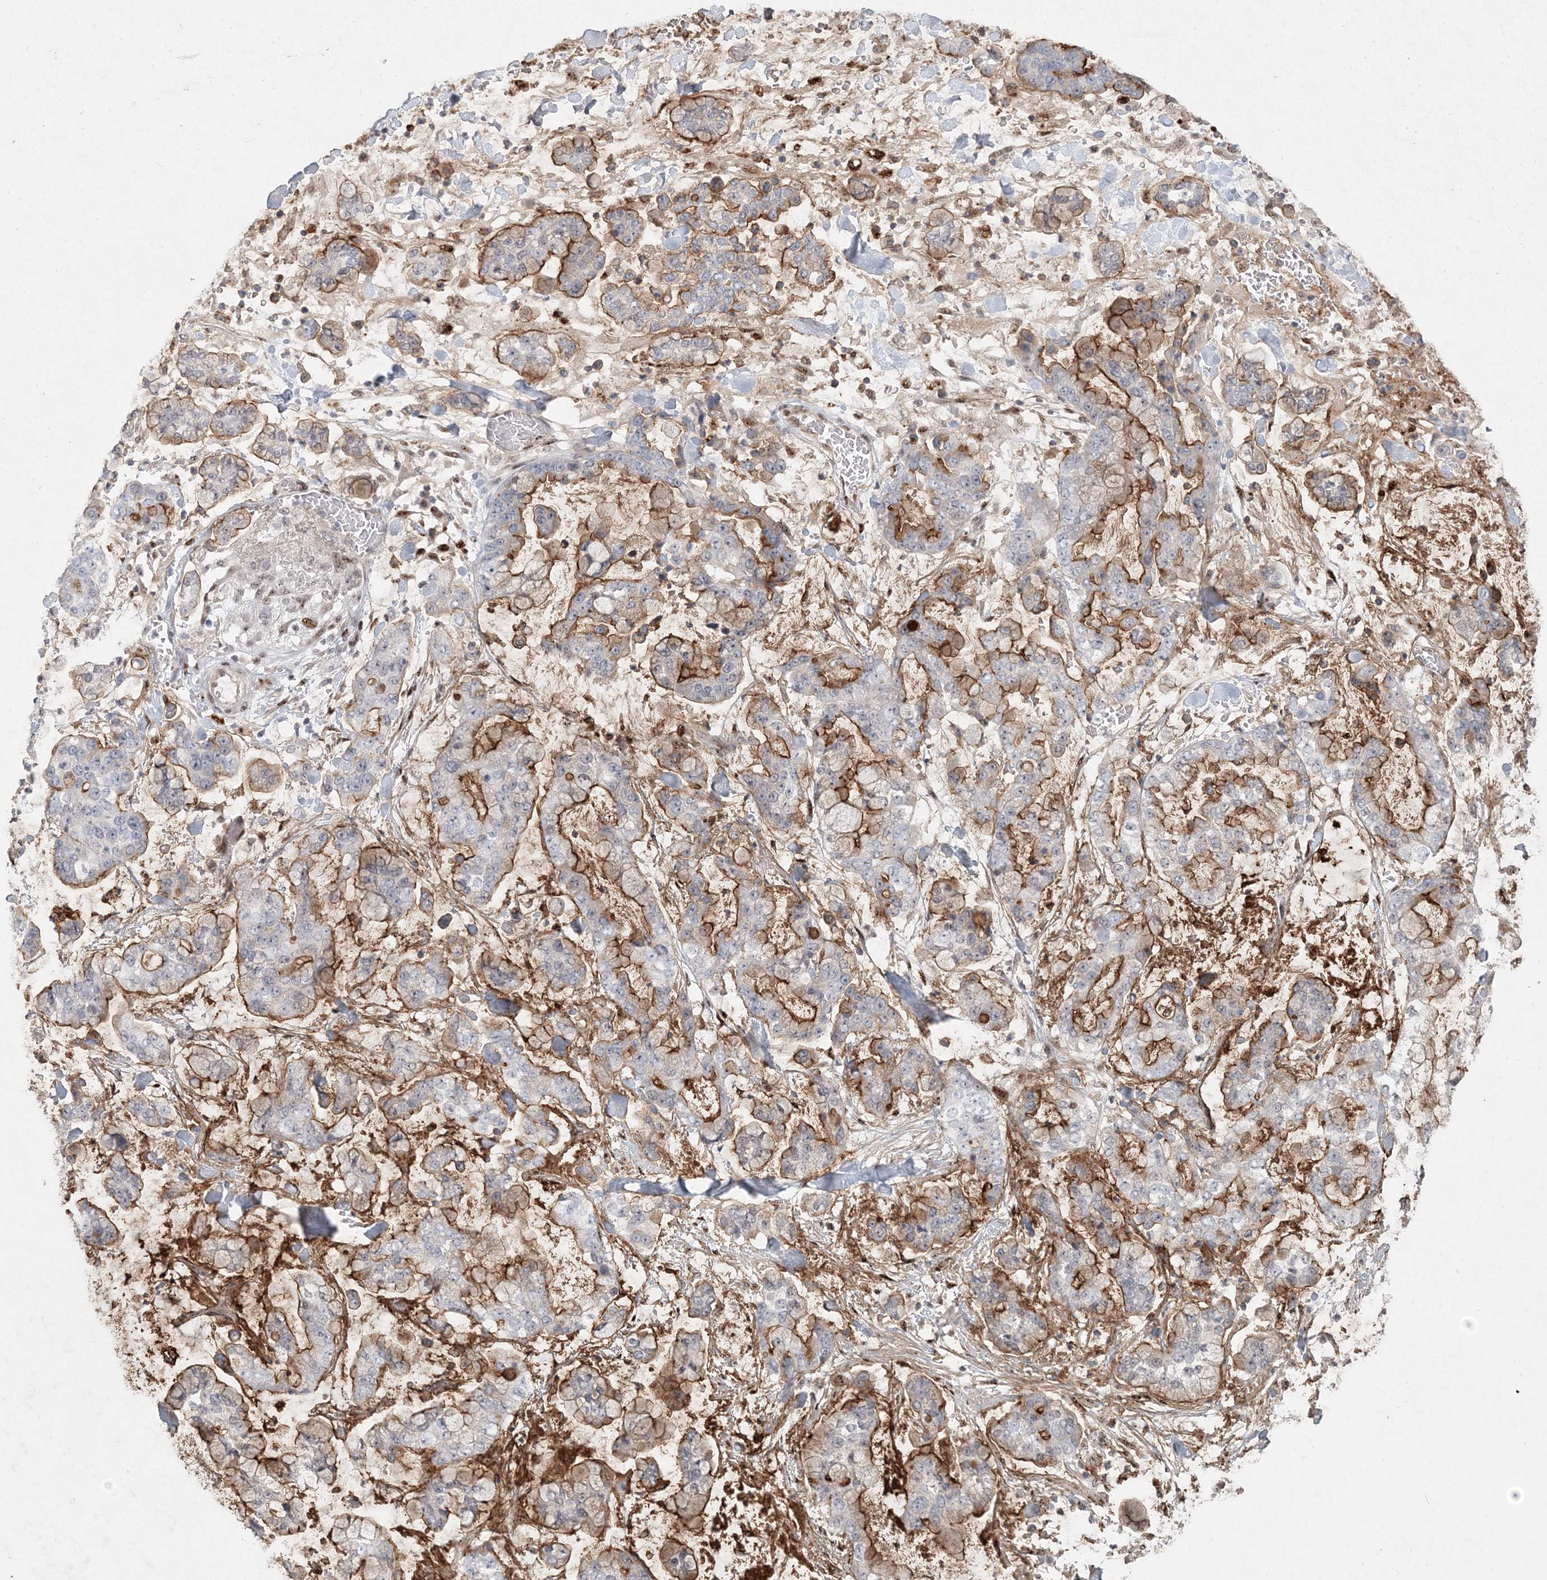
{"staining": {"intensity": "moderate", "quantity": "25%-75%", "location": "cytoplasmic/membranous"}, "tissue": "stomach cancer", "cell_type": "Tumor cells", "image_type": "cancer", "snomed": [{"axis": "morphology", "description": "Normal tissue, NOS"}, {"axis": "morphology", "description": "Adenocarcinoma, NOS"}, {"axis": "topography", "description": "Stomach, upper"}, {"axis": "topography", "description": "Stomach"}], "caption": "Brown immunohistochemical staining in human adenocarcinoma (stomach) shows moderate cytoplasmic/membranous positivity in approximately 25%-75% of tumor cells.", "gene": "GIN1", "patient": {"sex": "male", "age": 76}}